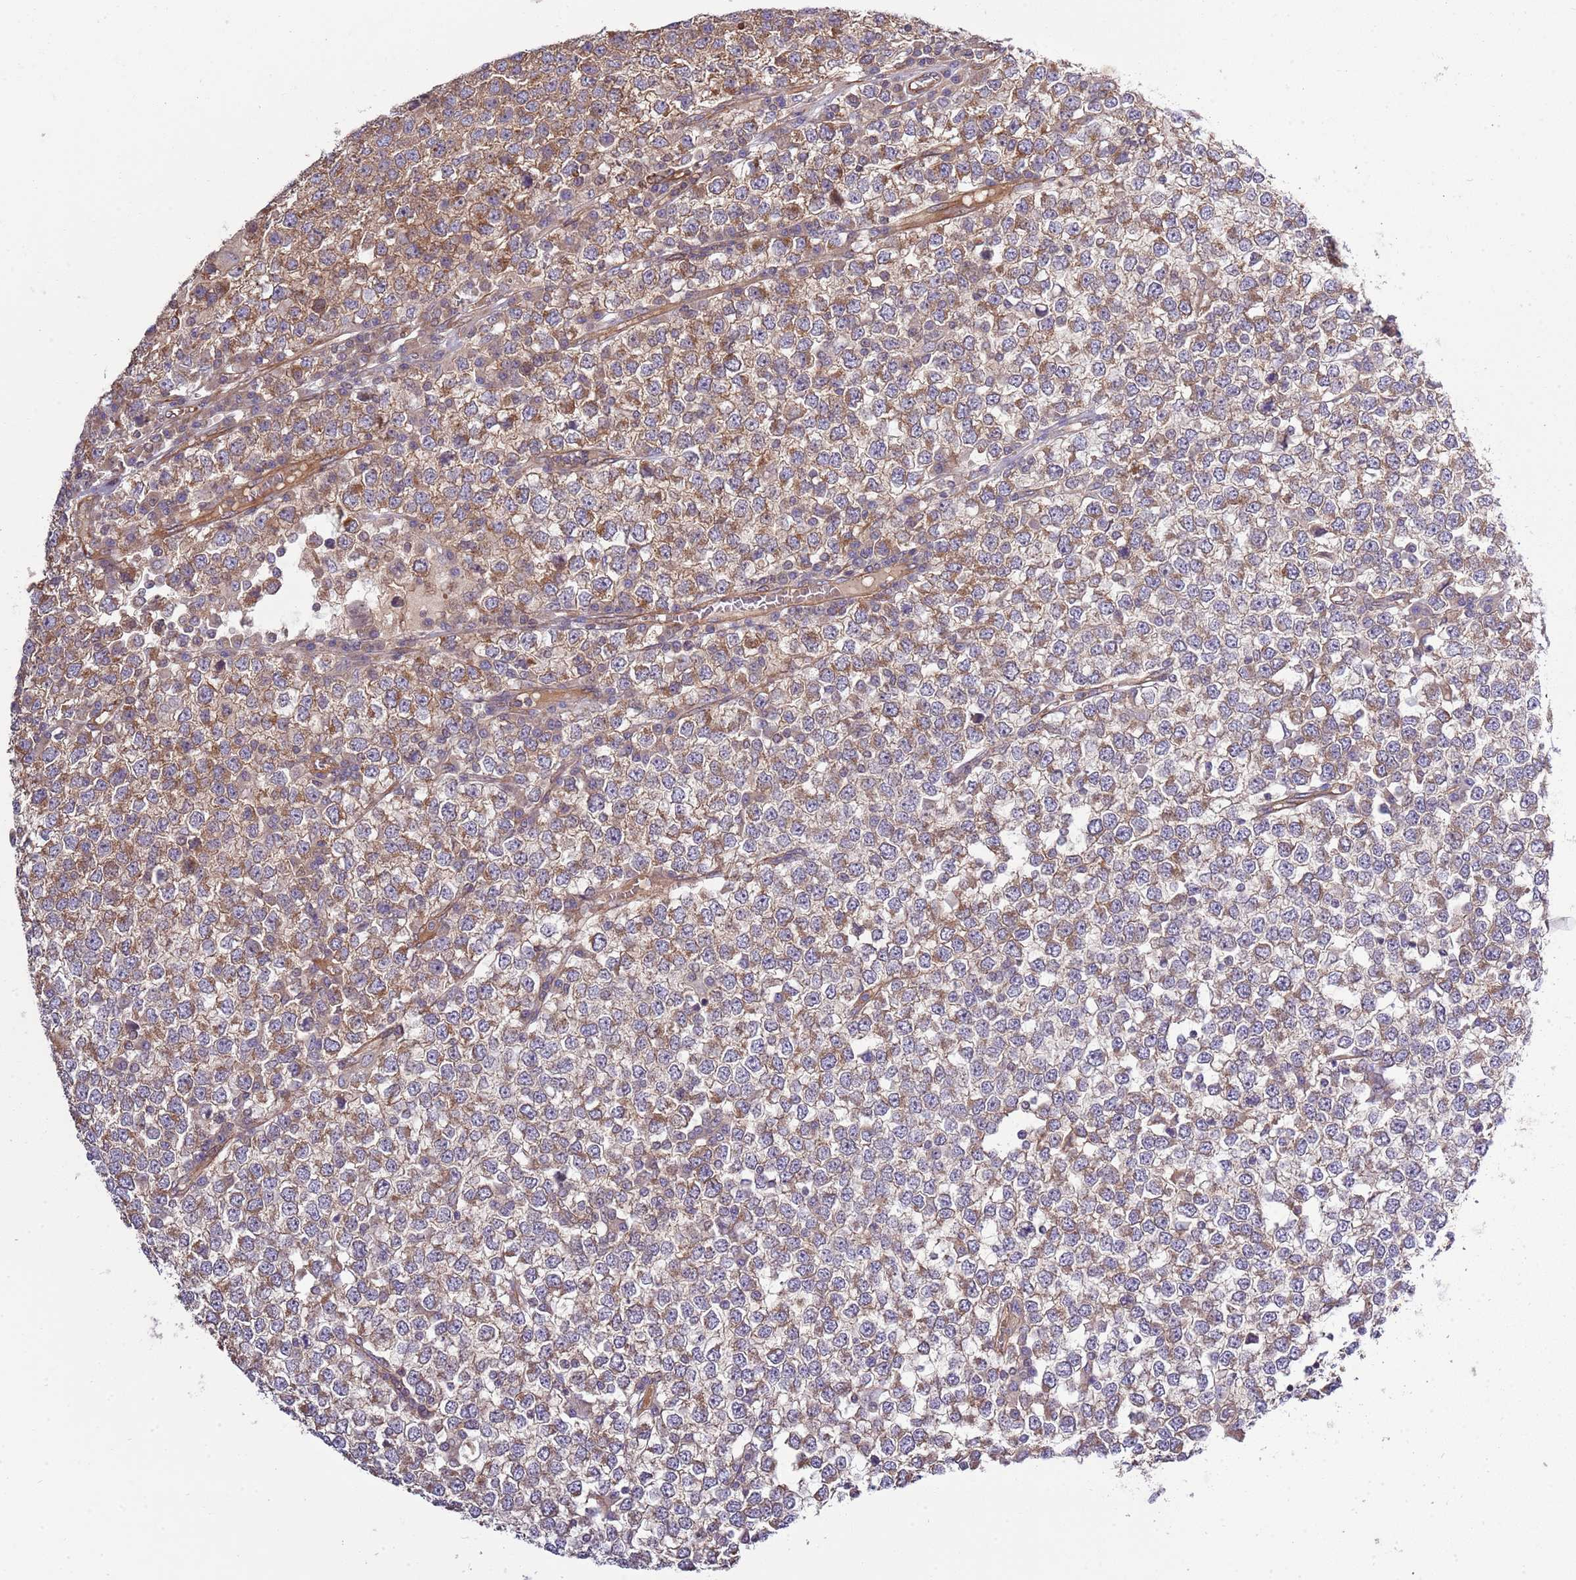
{"staining": {"intensity": "strong", "quantity": "<25%", "location": "cytoplasmic/membranous"}, "tissue": "testis cancer", "cell_type": "Tumor cells", "image_type": "cancer", "snomed": [{"axis": "morphology", "description": "Seminoma, NOS"}, {"axis": "topography", "description": "Testis"}], "caption": "A brown stain shows strong cytoplasmic/membranous positivity of a protein in seminoma (testis) tumor cells.", "gene": "GNL1", "patient": {"sex": "male", "age": 65}}